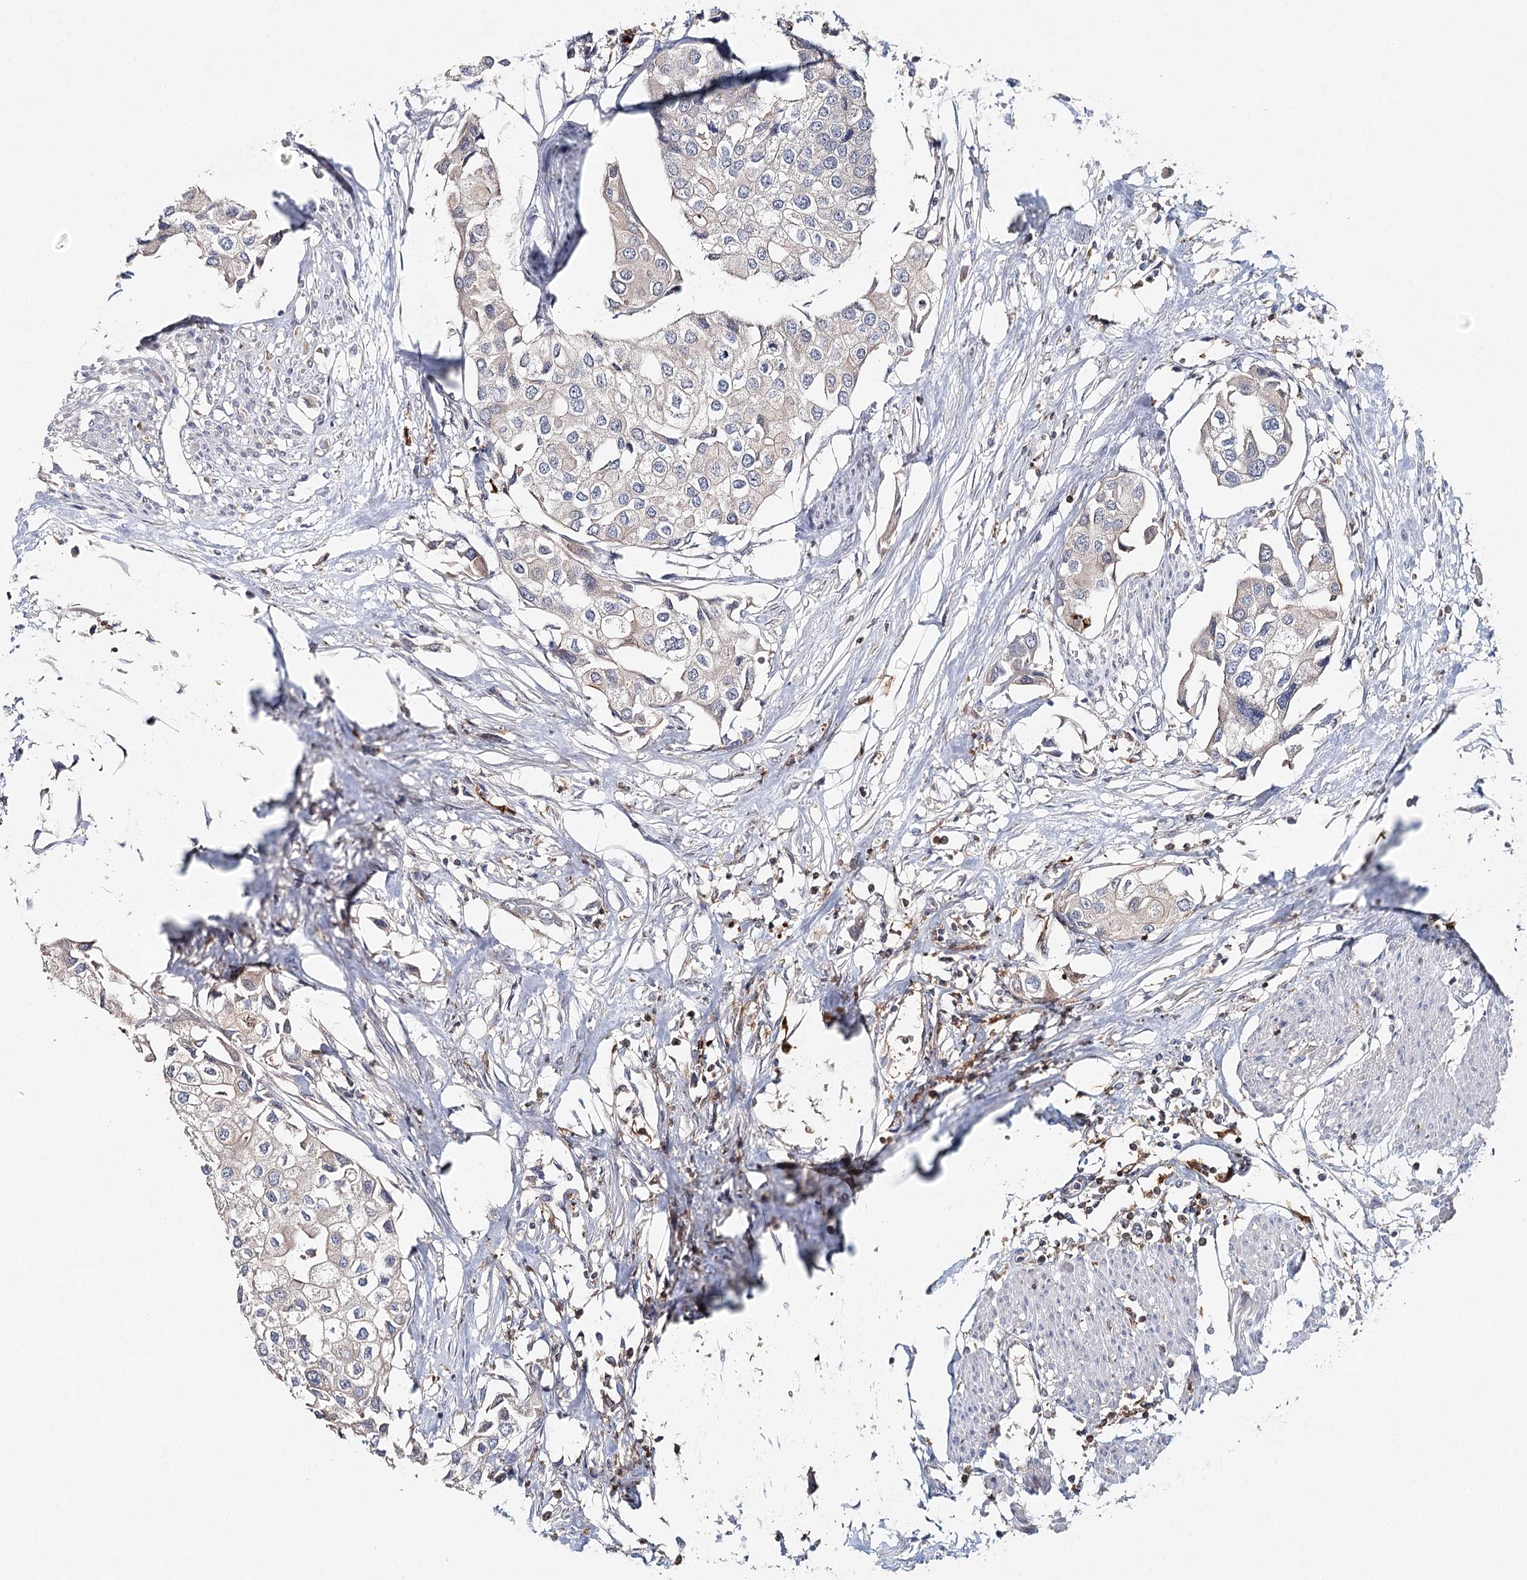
{"staining": {"intensity": "negative", "quantity": "none", "location": "none"}, "tissue": "urothelial cancer", "cell_type": "Tumor cells", "image_type": "cancer", "snomed": [{"axis": "morphology", "description": "Urothelial carcinoma, High grade"}, {"axis": "topography", "description": "Urinary bladder"}], "caption": "Urothelial cancer was stained to show a protein in brown. There is no significant expression in tumor cells.", "gene": "SLC41A2", "patient": {"sex": "male", "age": 64}}